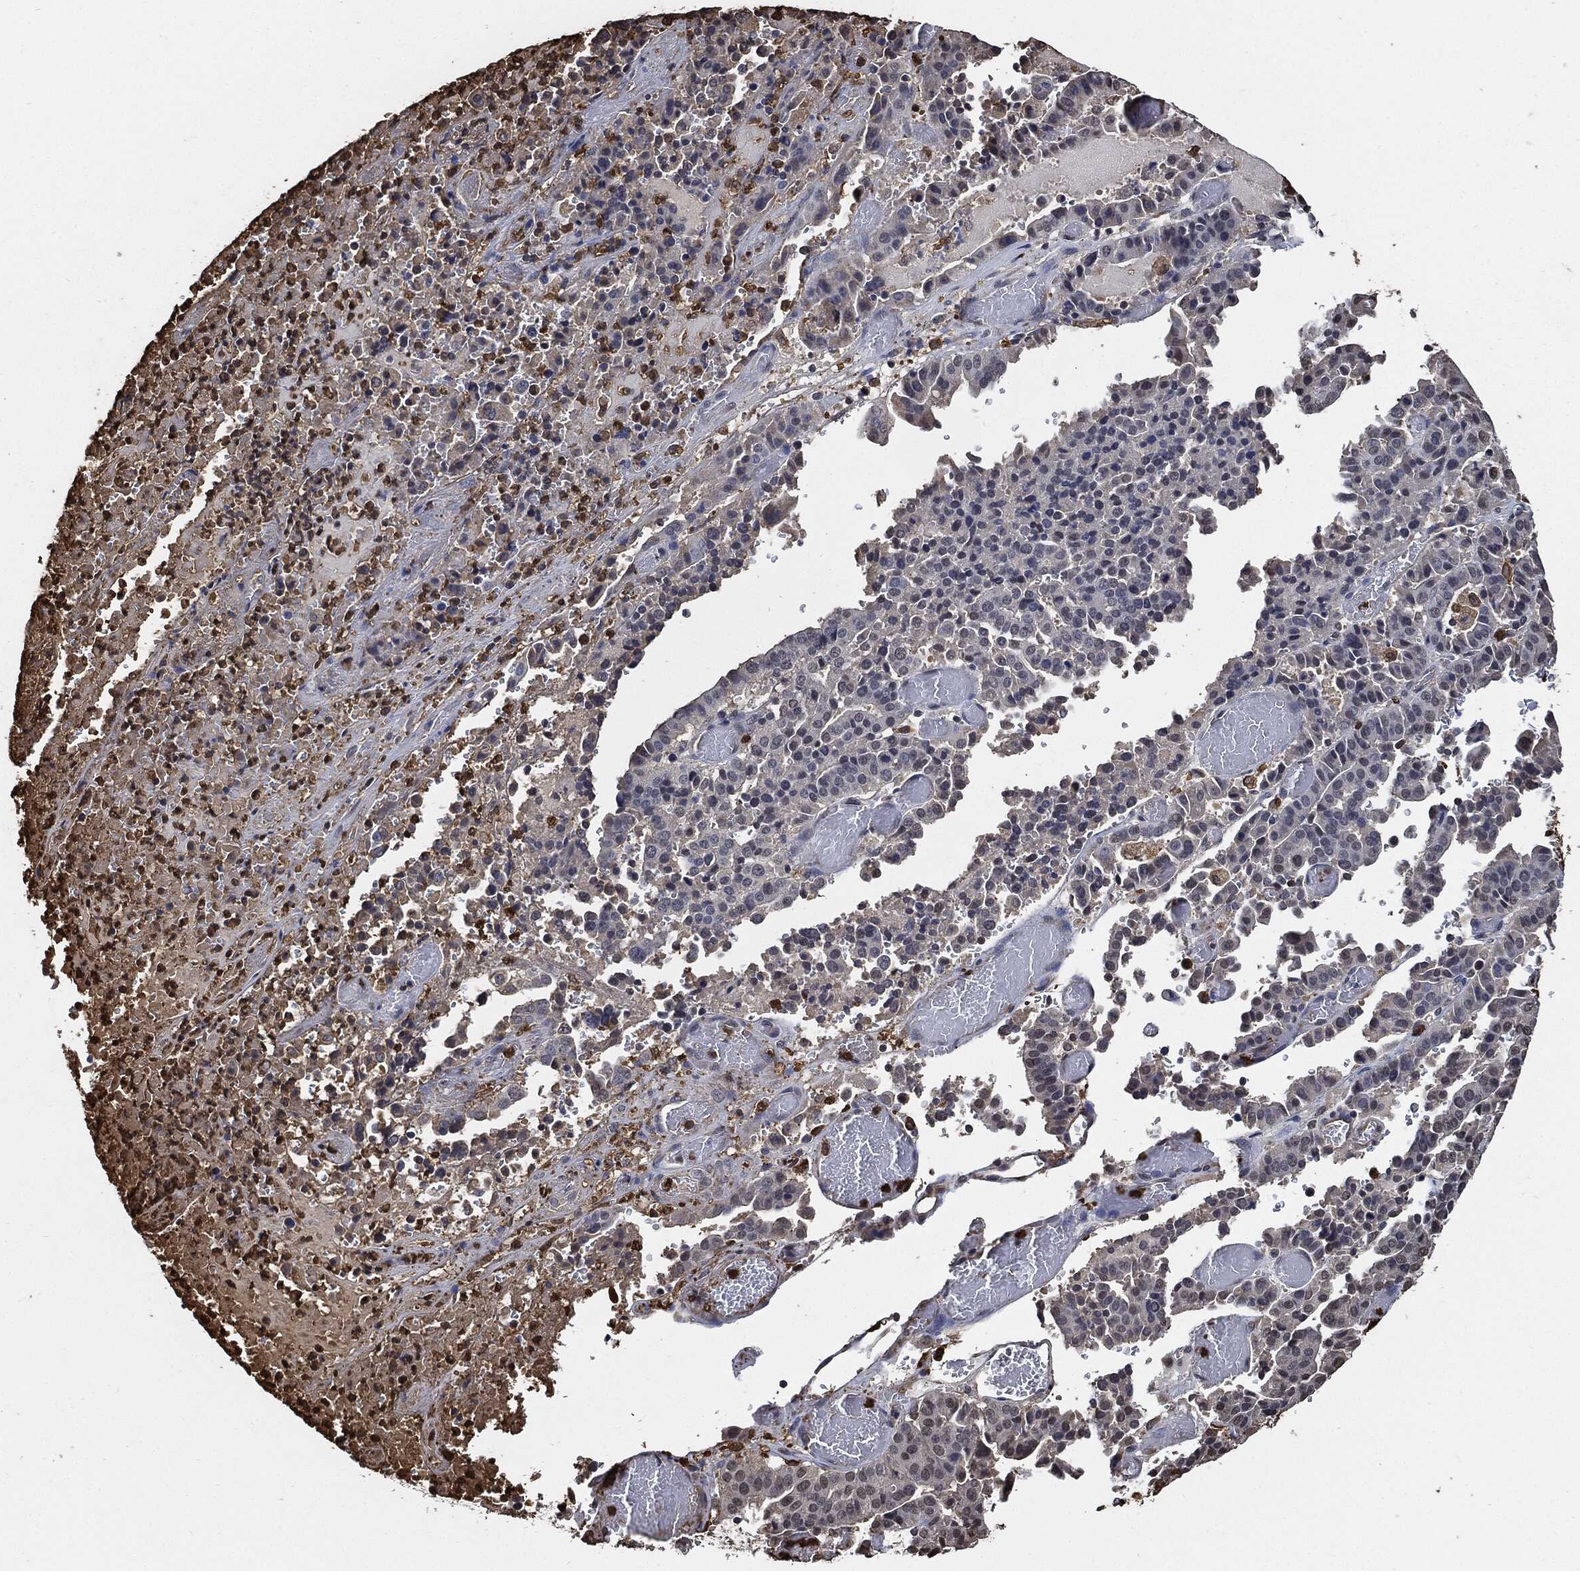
{"staining": {"intensity": "negative", "quantity": "none", "location": "none"}, "tissue": "stomach cancer", "cell_type": "Tumor cells", "image_type": "cancer", "snomed": [{"axis": "morphology", "description": "Adenocarcinoma, NOS"}, {"axis": "topography", "description": "Stomach"}], "caption": "High magnification brightfield microscopy of stomach adenocarcinoma stained with DAB (3,3'-diaminobenzidine) (brown) and counterstained with hematoxylin (blue): tumor cells show no significant positivity.", "gene": "S100A9", "patient": {"sex": "male", "age": 48}}